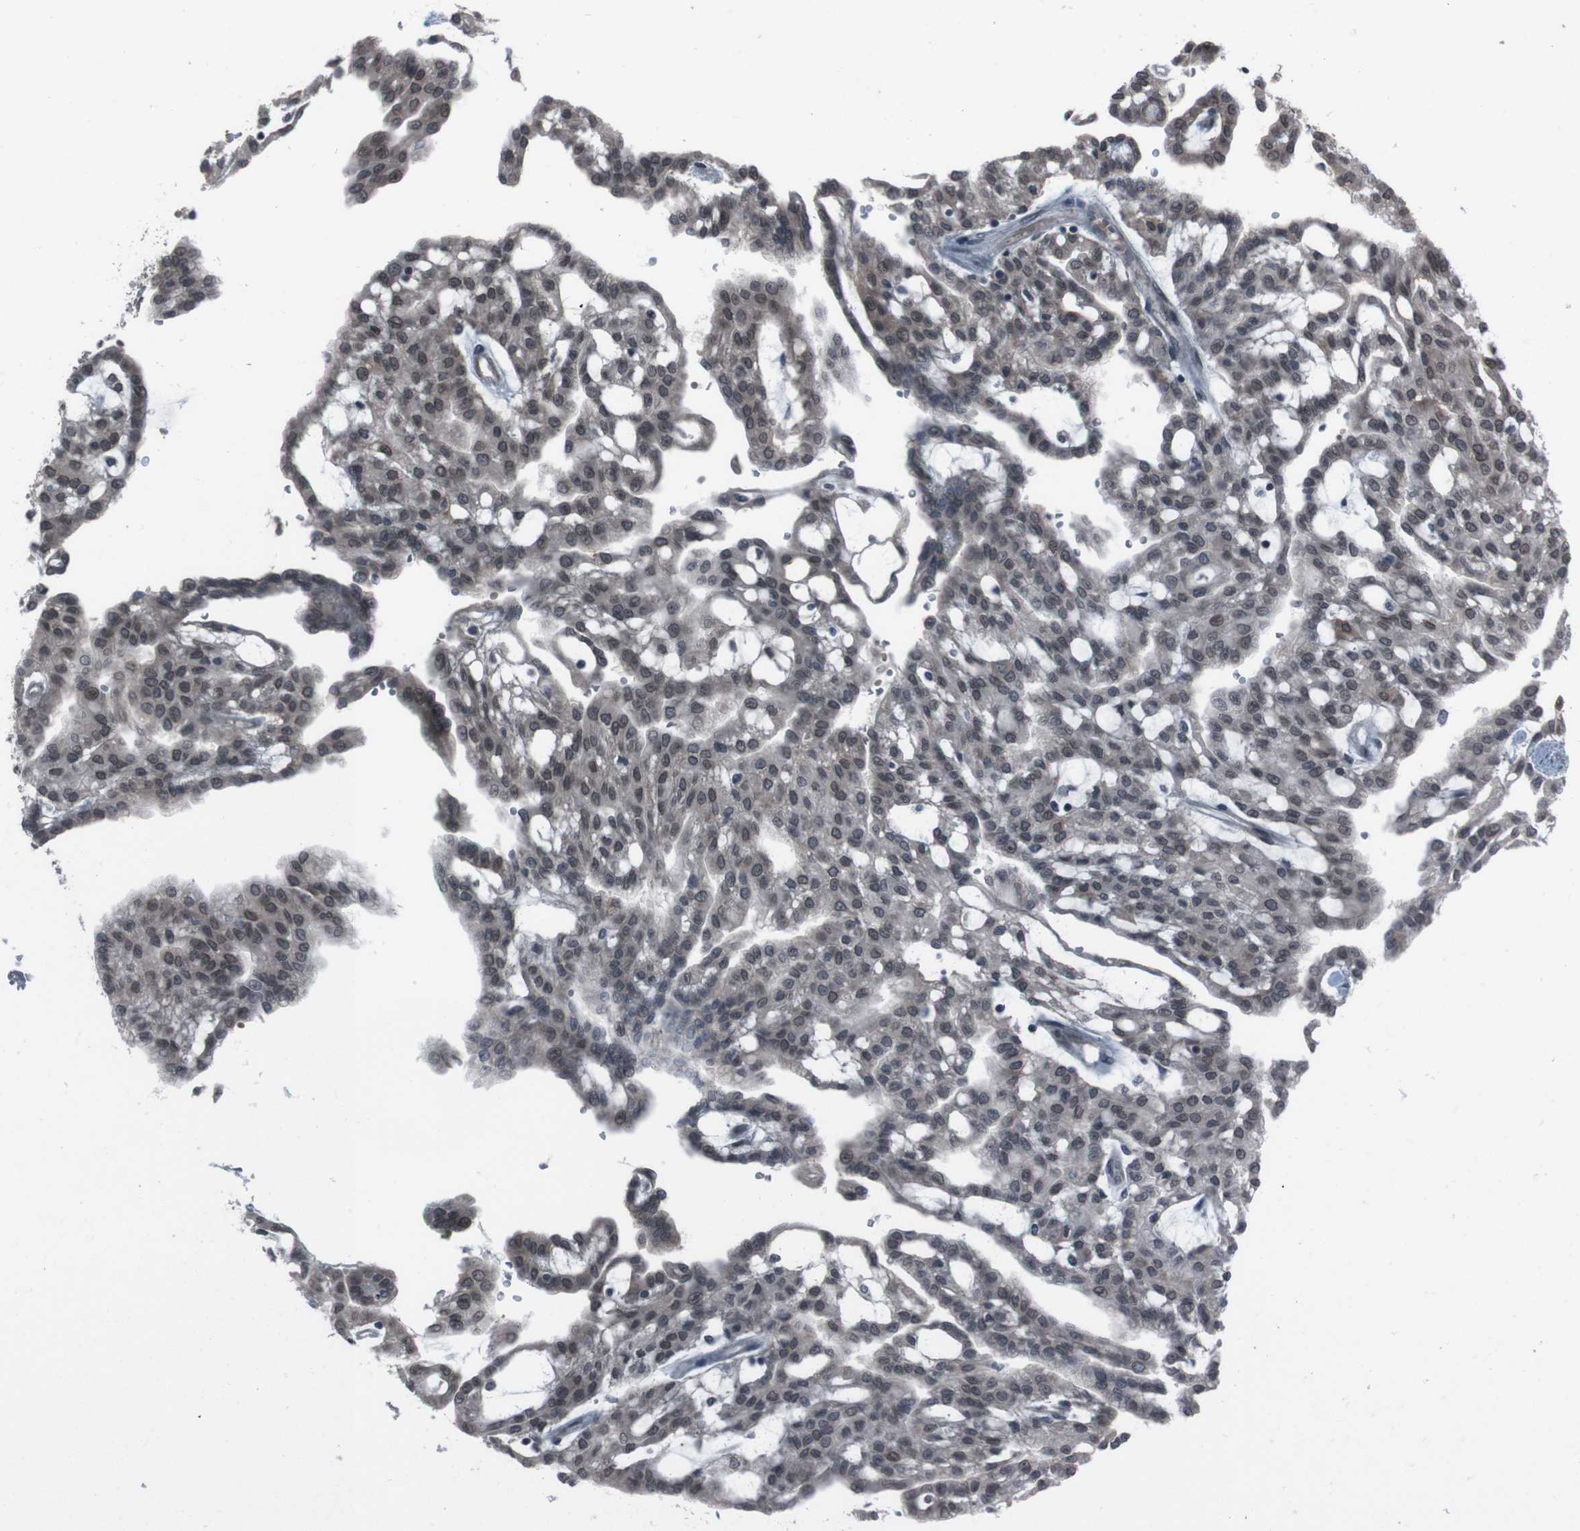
{"staining": {"intensity": "weak", "quantity": ">75%", "location": "cytoplasmic/membranous,nuclear"}, "tissue": "renal cancer", "cell_type": "Tumor cells", "image_type": "cancer", "snomed": [{"axis": "morphology", "description": "Adenocarcinoma, NOS"}, {"axis": "topography", "description": "Kidney"}], "caption": "DAB (3,3'-diaminobenzidine) immunohistochemical staining of renal cancer reveals weak cytoplasmic/membranous and nuclear protein positivity in about >75% of tumor cells. The staining is performed using DAB (3,3'-diaminobenzidine) brown chromogen to label protein expression. The nuclei are counter-stained blue using hematoxylin.", "gene": "SS18L1", "patient": {"sex": "male", "age": 63}}